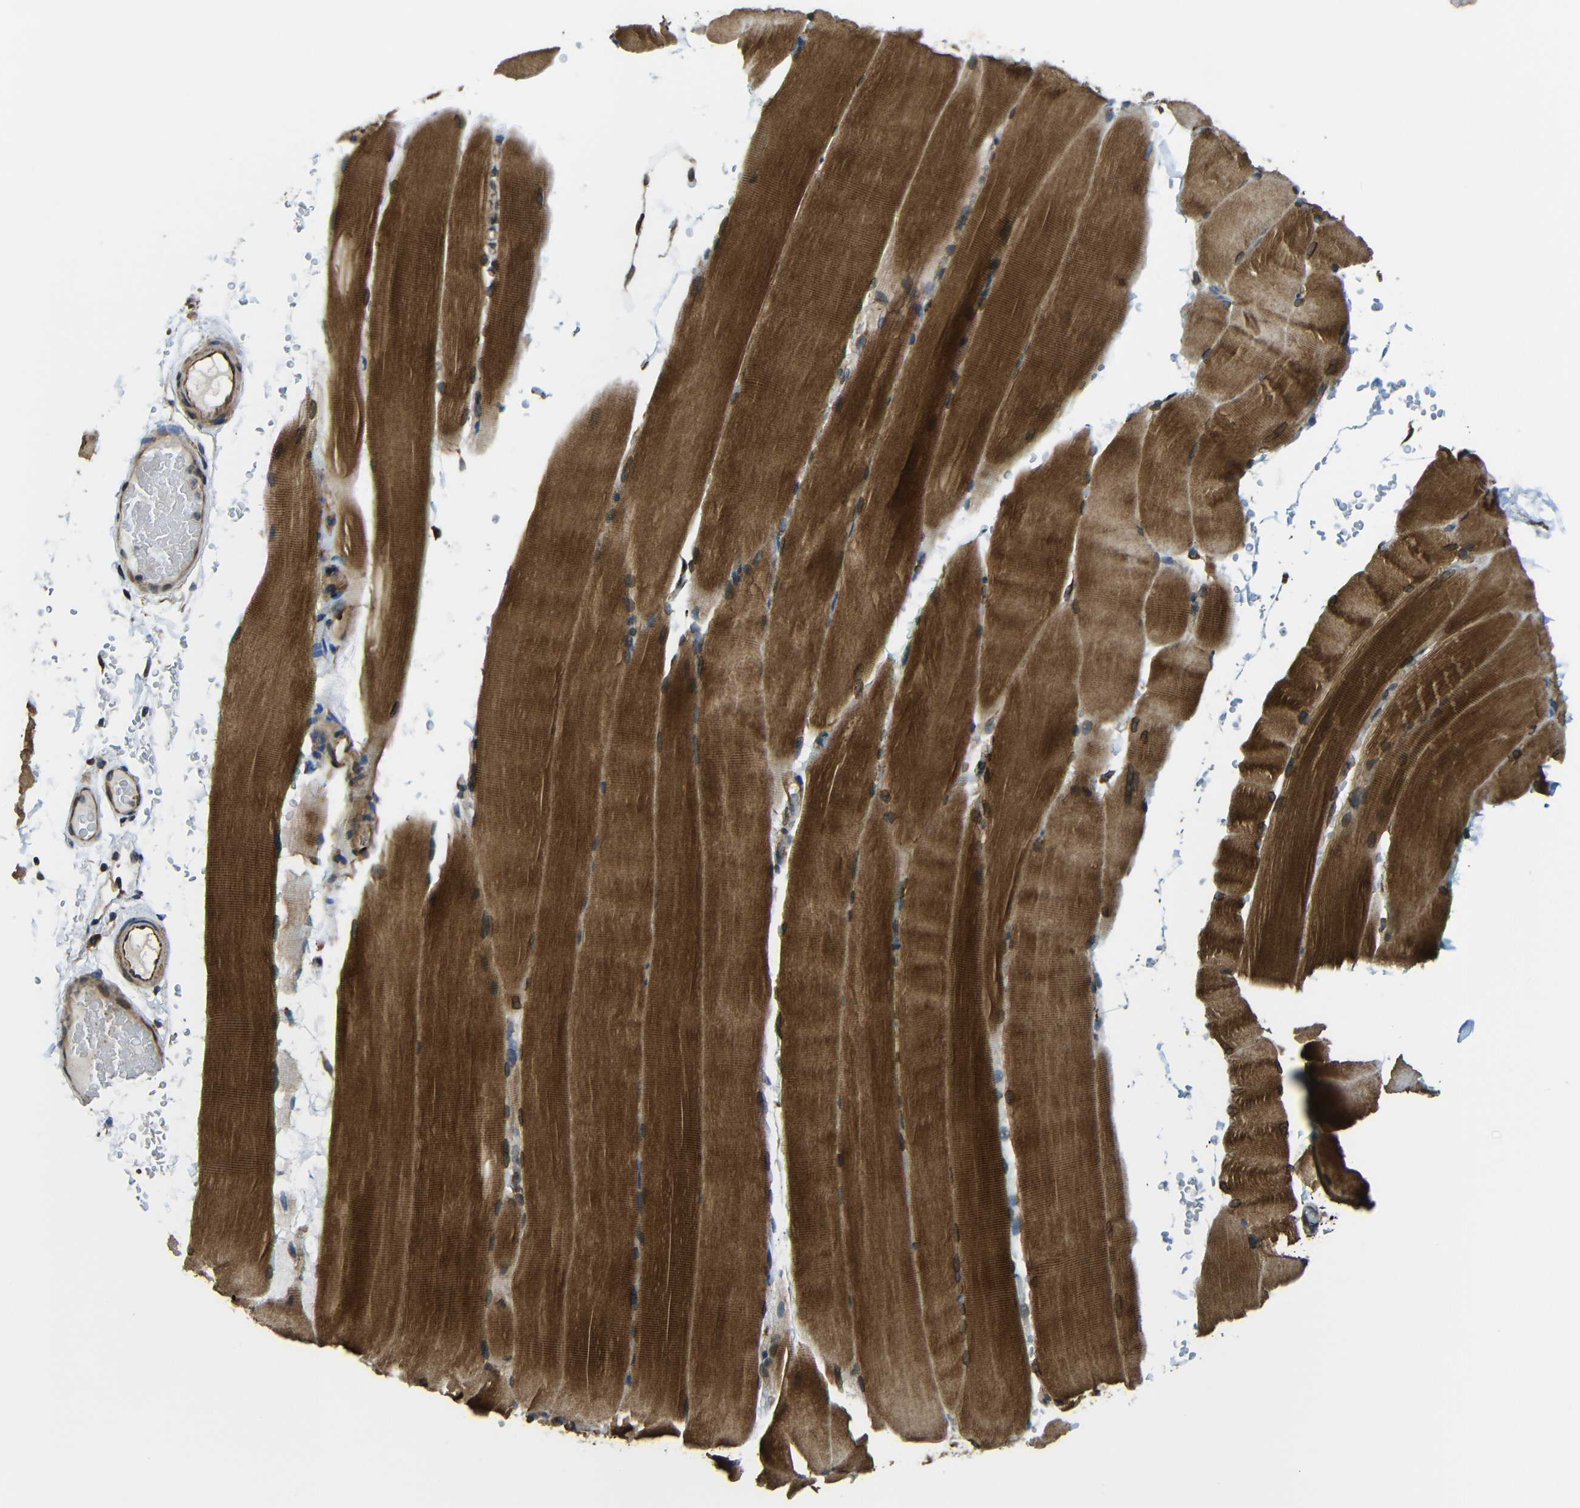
{"staining": {"intensity": "strong", "quantity": "25%-75%", "location": "cytoplasmic/membranous"}, "tissue": "skeletal muscle", "cell_type": "Myocytes", "image_type": "normal", "snomed": [{"axis": "morphology", "description": "Normal tissue, NOS"}, {"axis": "topography", "description": "Skeletal muscle"}, {"axis": "topography", "description": "Parathyroid gland"}], "caption": "Protein staining by immunohistochemistry shows strong cytoplasmic/membranous staining in approximately 25%-75% of myocytes in benign skeletal muscle.", "gene": "VAPB", "patient": {"sex": "female", "age": 37}}